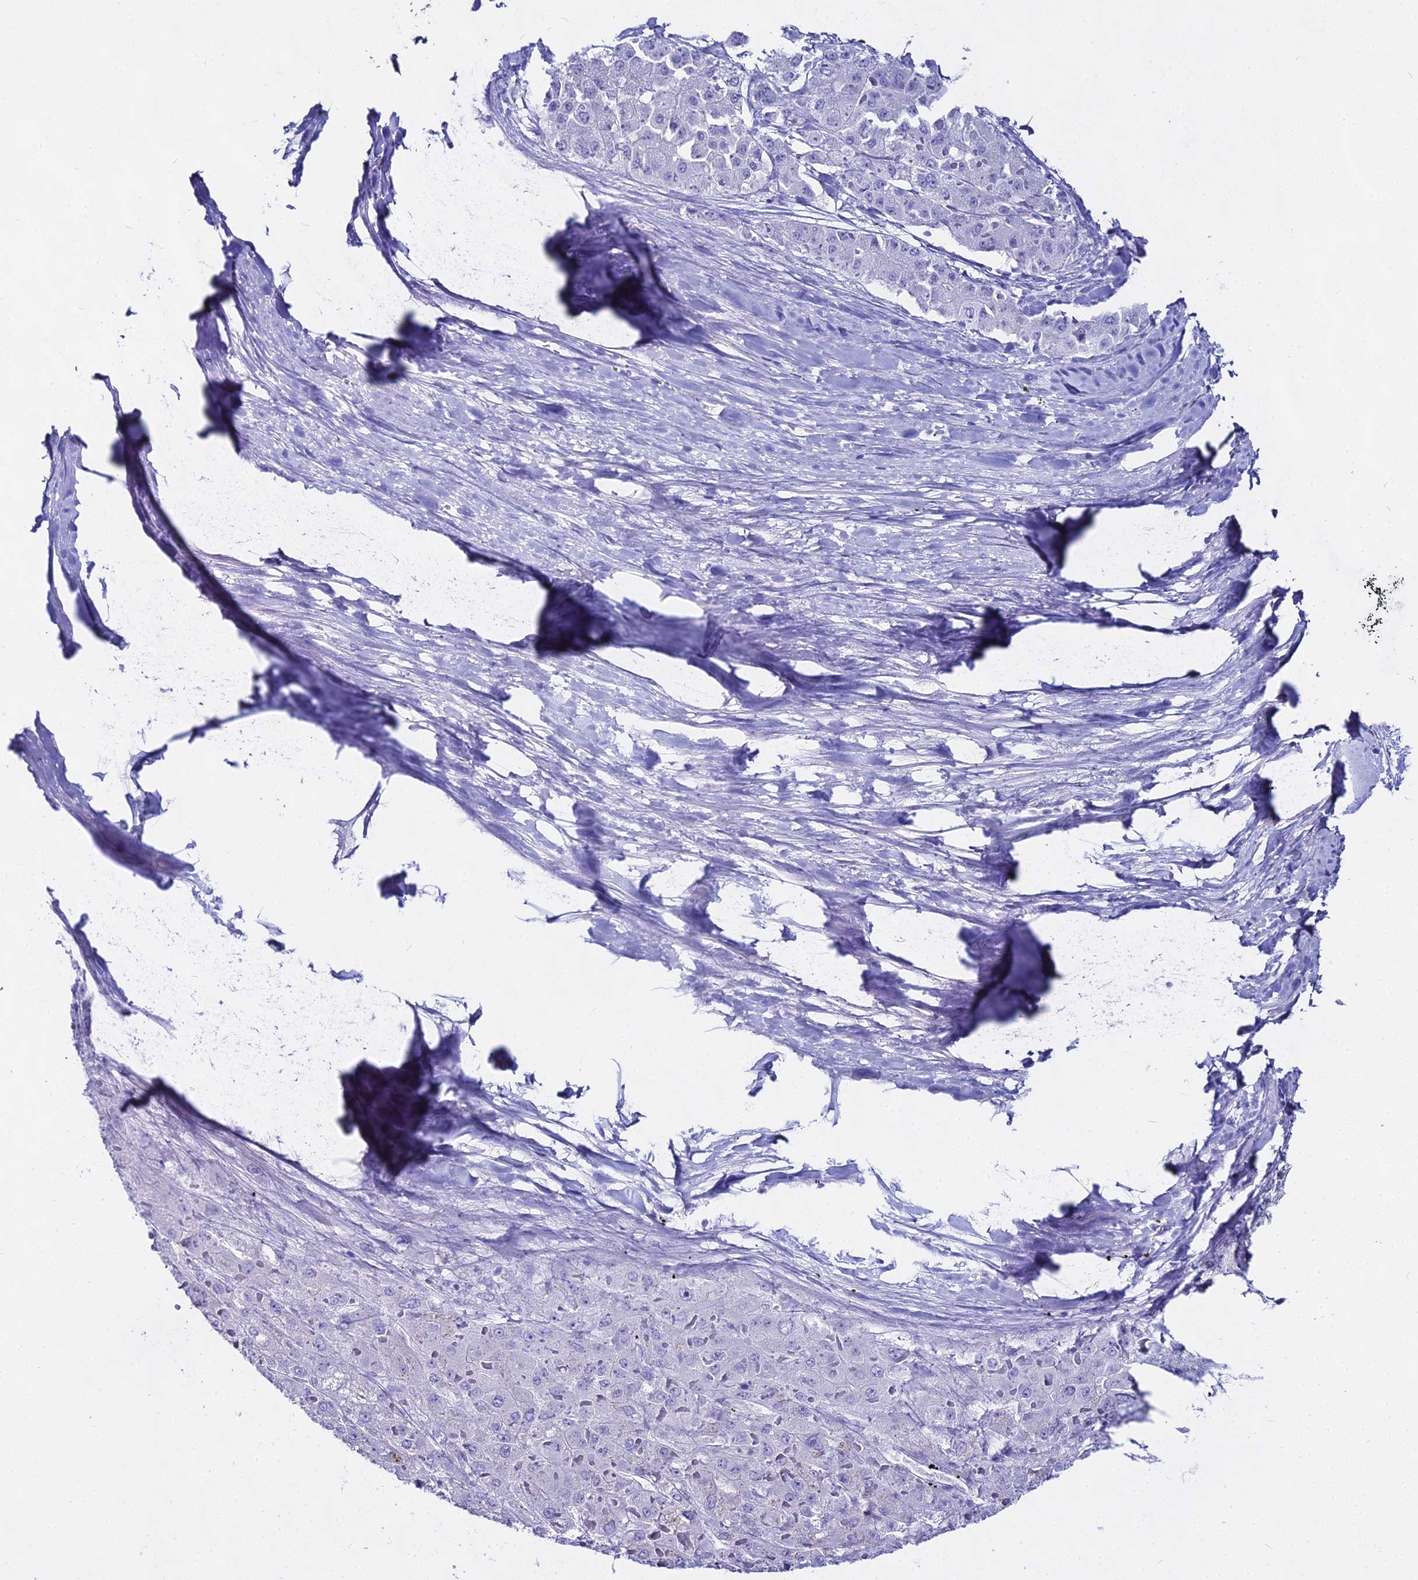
{"staining": {"intensity": "negative", "quantity": "none", "location": "none"}, "tissue": "liver cancer", "cell_type": "Tumor cells", "image_type": "cancer", "snomed": [{"axis": "morphology", "description": "Carcinoma, Hepatocellular, NOS"}, {"axis": "topography", "description": "Liver"}], "caption": "Tumor cells show no significant protein positivity in liver cancer. Brightfield microscopy of immunohistochemistry (IHC) stained with DAB (3,3'-diaminobenzidine) (brown) and hematoxylin (blue), captured at high magnification.", "gene": "CGB2", "patient": {"sex": "female", "age": 73}}